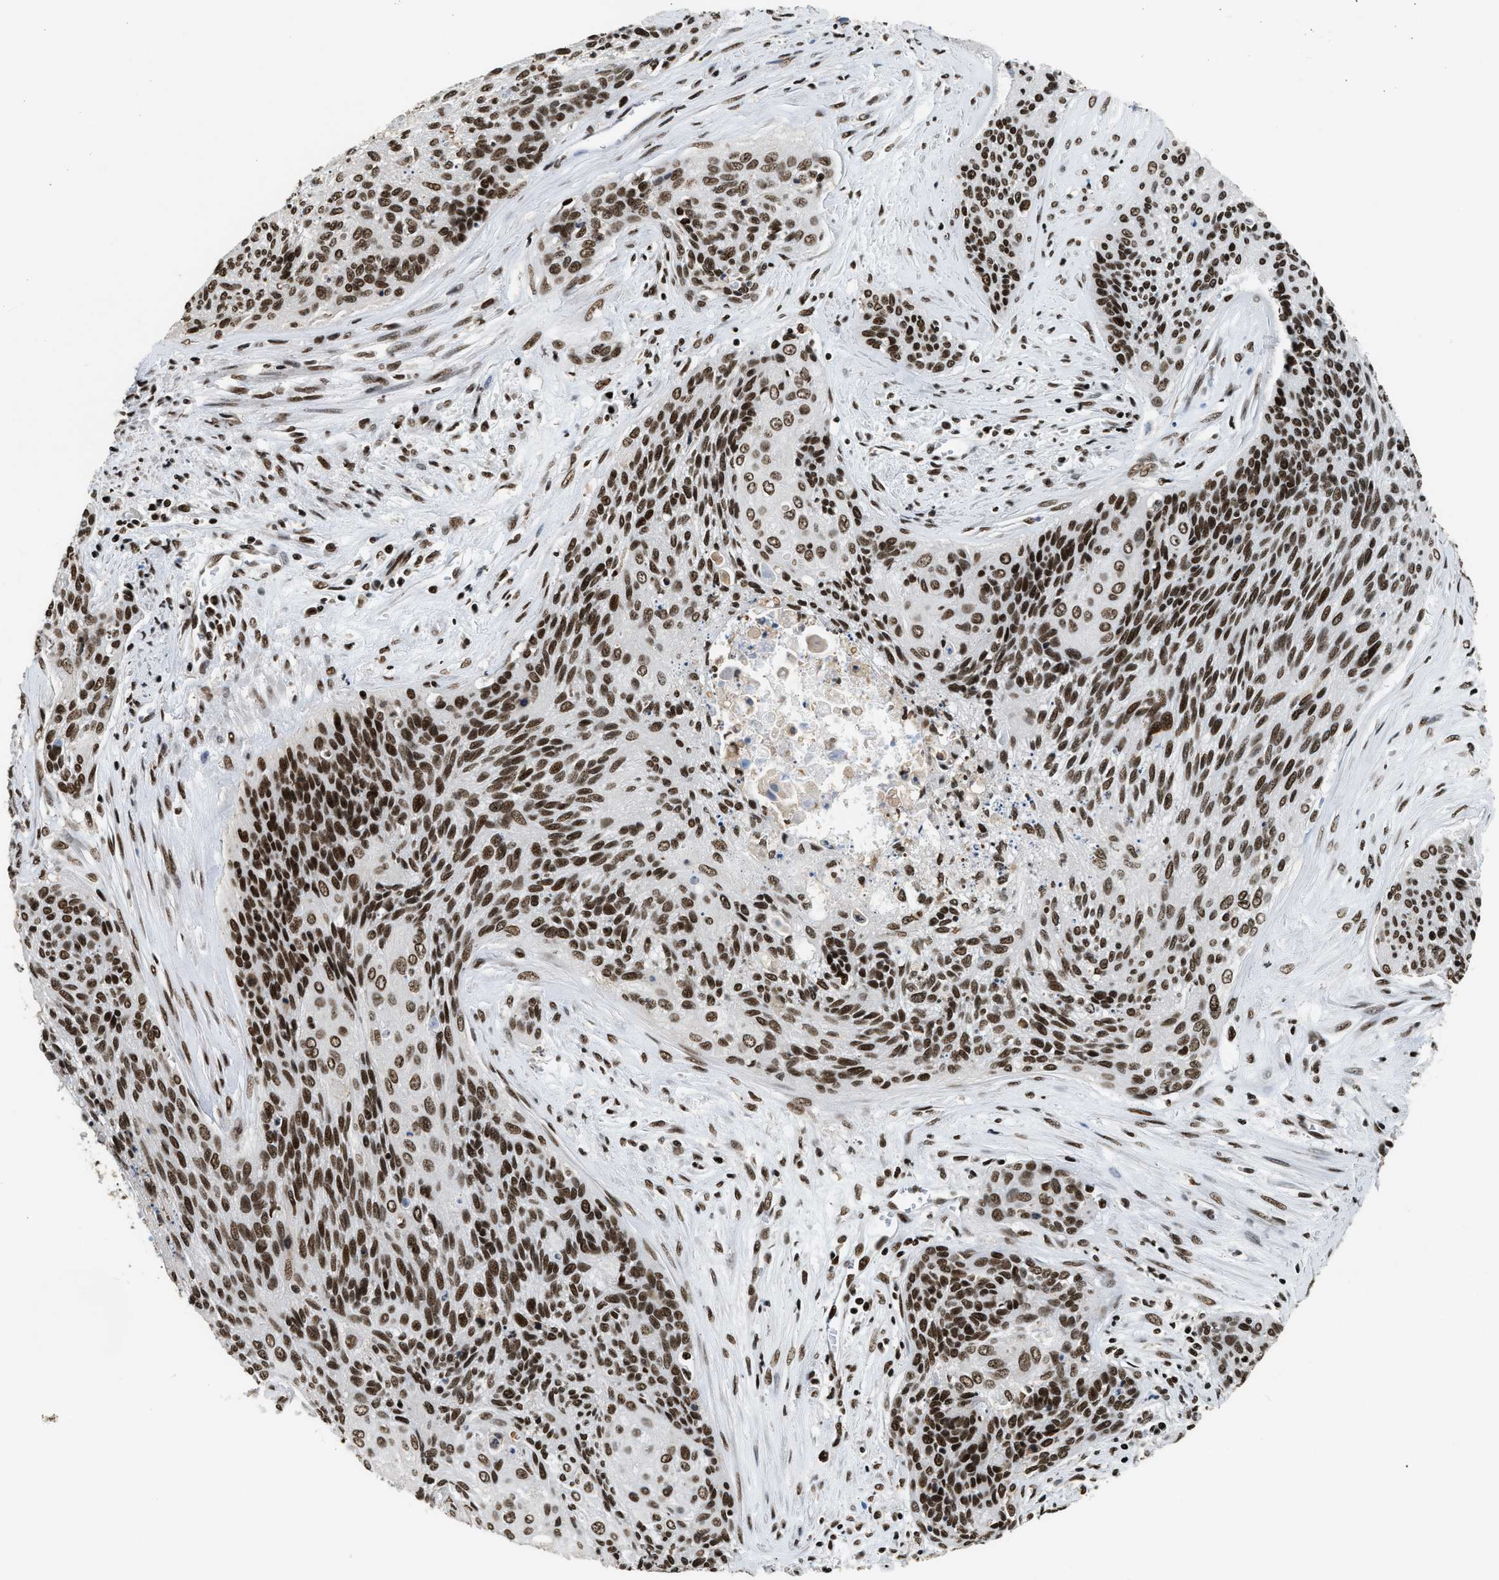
{"staining": {"intensity": "strong", "quantity": ">75%", "location": "nuclear"}, "tissue": "cervical cancer", "cell_type": "Tumor cells", "image_type": "cancer", "snomed": [{"axis": "morphology", "description": "Squamous cell carcinoma, NOS"}, {"axis": "topography", "description": "Cervix"}], "caption": "The image demonstrates staining of cervical cancer (squamous cell carcinoma), revealing strong nuclear protein staining (brown color) within tumor cells.", "gene": "RAD21", "patient": {"sex": "female", "age": 55}}